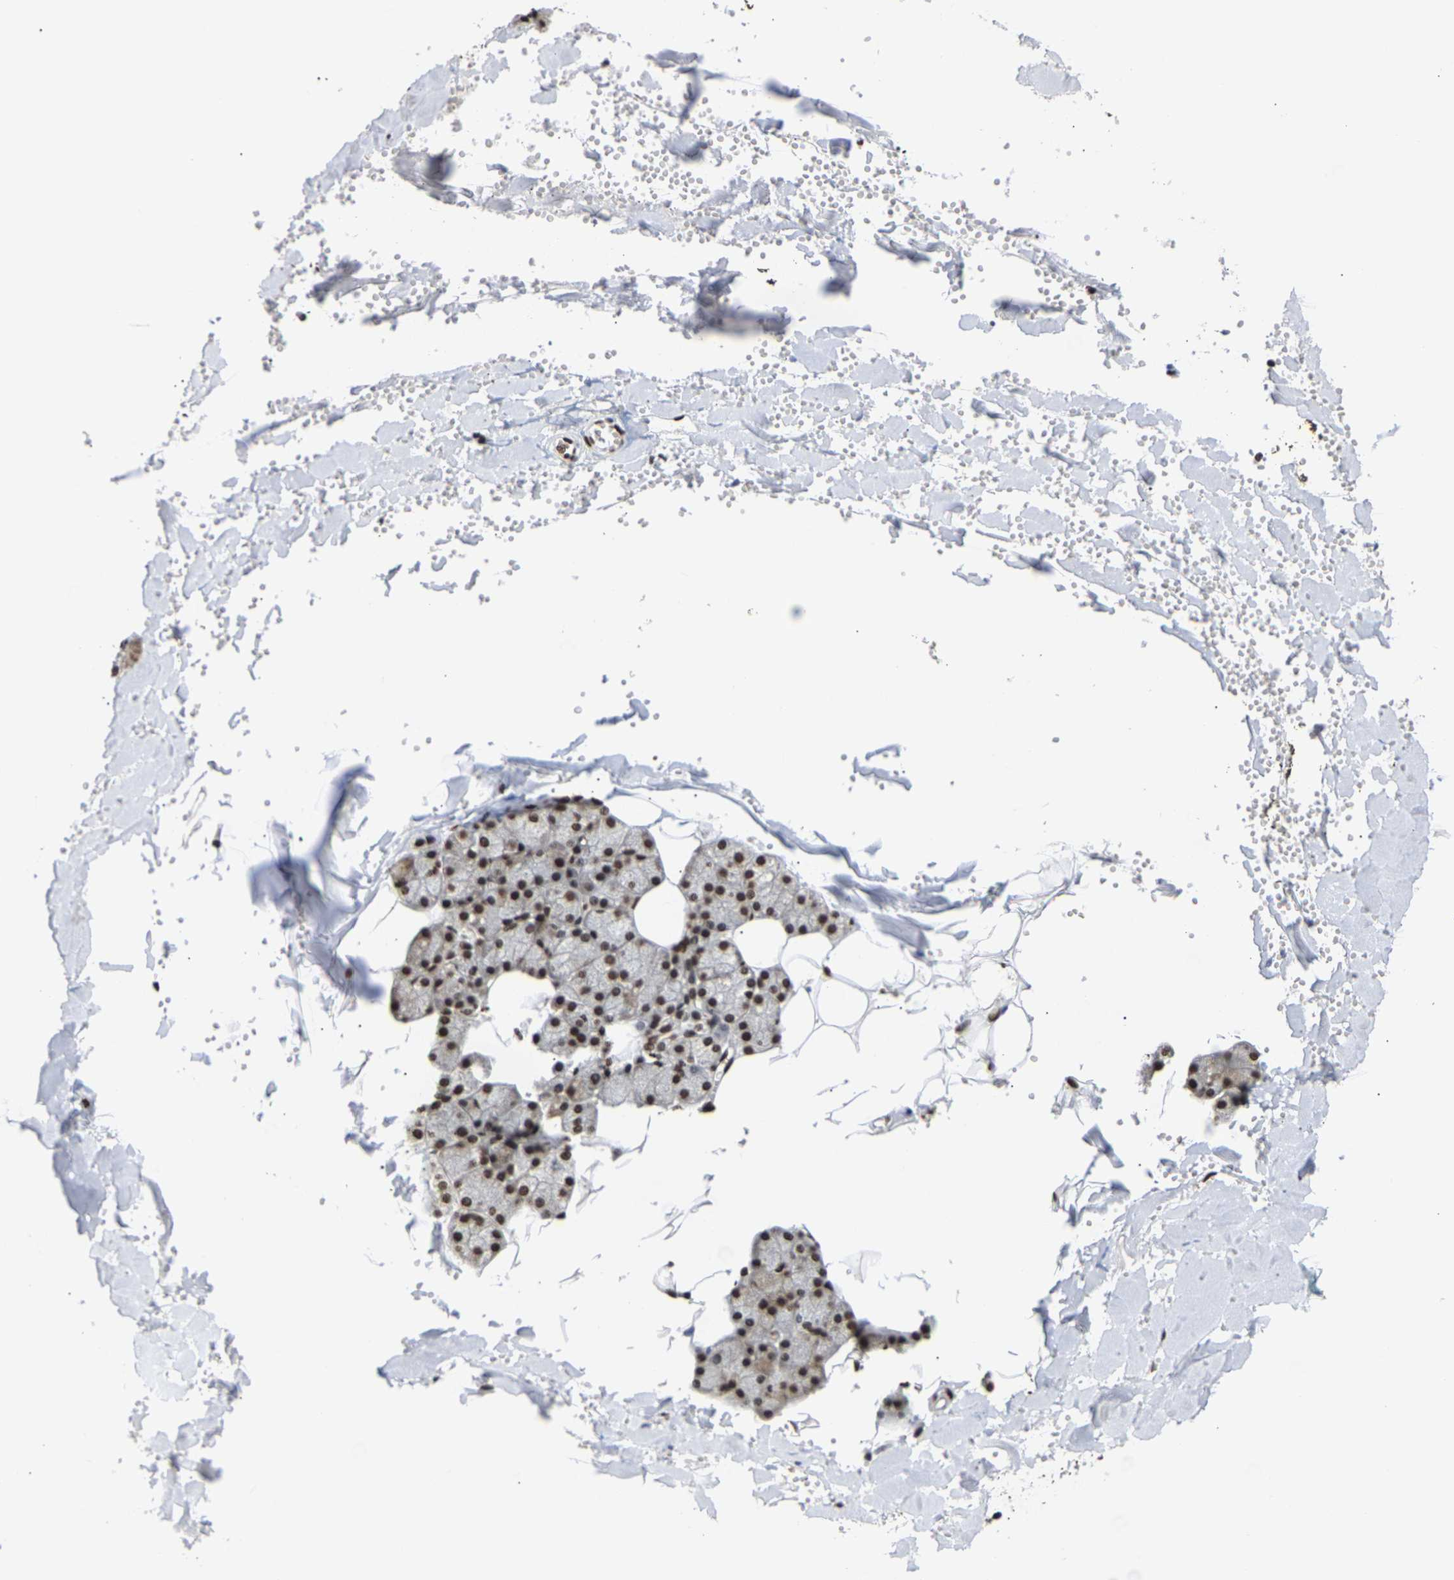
{"staining": {"intensity": "strong", "quantity": ">75%", "location": "nuclear"}, "tissue": "salivary gland", "cell_type": "Glandular cells", "image_type": "normal", "snomed": [{"axis": "morphology", "description": "Normal tissue, NOS"}, {"axis": "topography", "description": "Salivary gland"}], "caption": "IHC of benign human salivary gland exhibits high levels of strong nuclear staining in approximately >75% of glandular cells.", "gene": "PSIP1", "patient": {"sex": "male", "age": 62}}